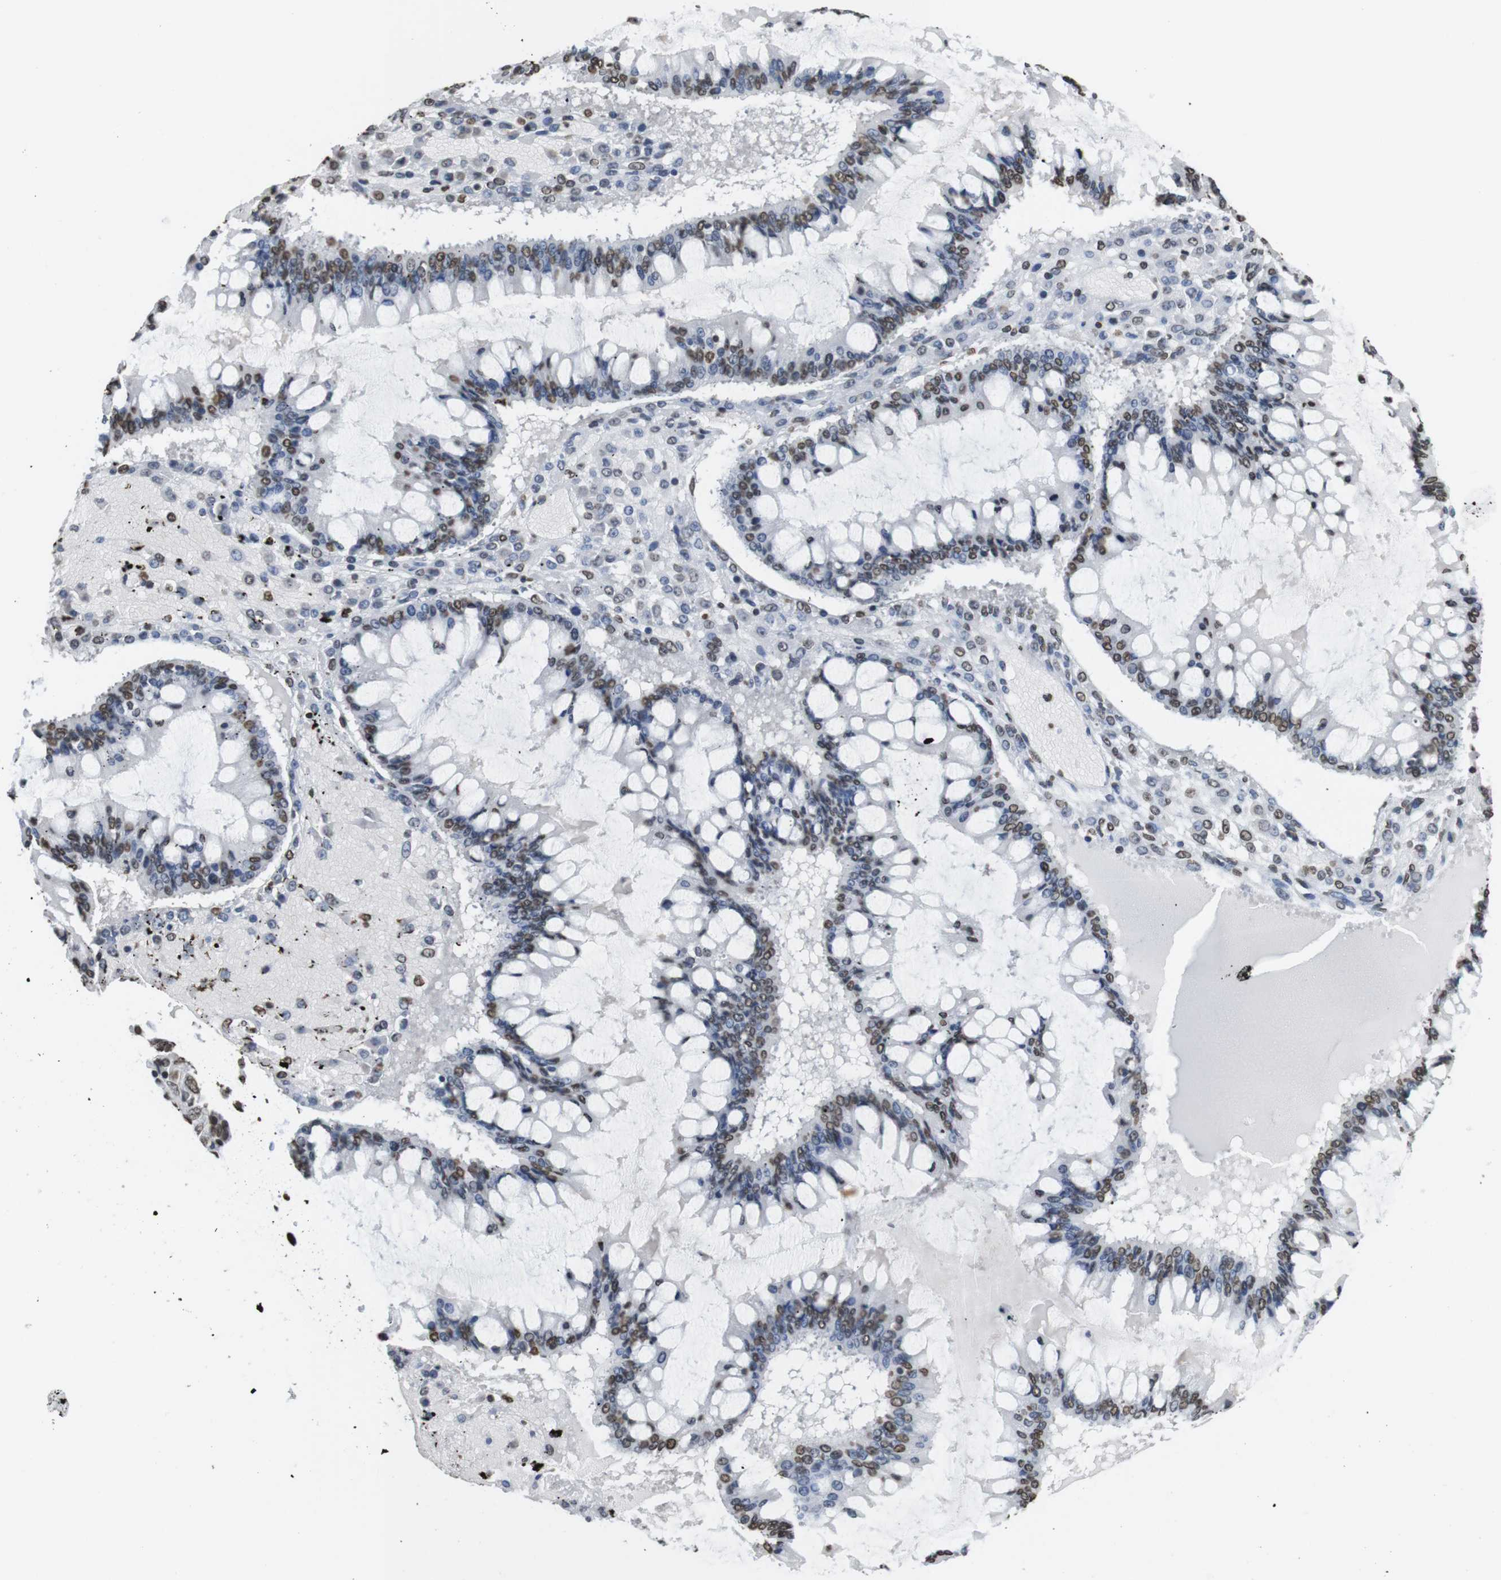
{"staining": {"intensity": "moderate", "quantity": "25%-75%", "location": "nuclear"}, "tissue": "ovarian cancer", "cell_type": "Tumor cells", "image_type": "cancer", "snomed": [{"axis": "morphology", "description": "Cystadenocarcinoma, mucinous, NOS"}, {"axis": "topography", "description": "Ovary"}], "caption": "Mucinous cystadenocarcinoma (ovarian) was stained to show a protein in brown. There is medium levels of moderate nuclear expression in about 25%-75% of tumor cells. The staining is performed using DAB (3,3'-diaminobenzidine) brown chromogen to label protein expression. The nuclei are counter-stained blue using hematoxylin.", "gene": "BSX", "patient": {"sex": "female", "age": 73}}